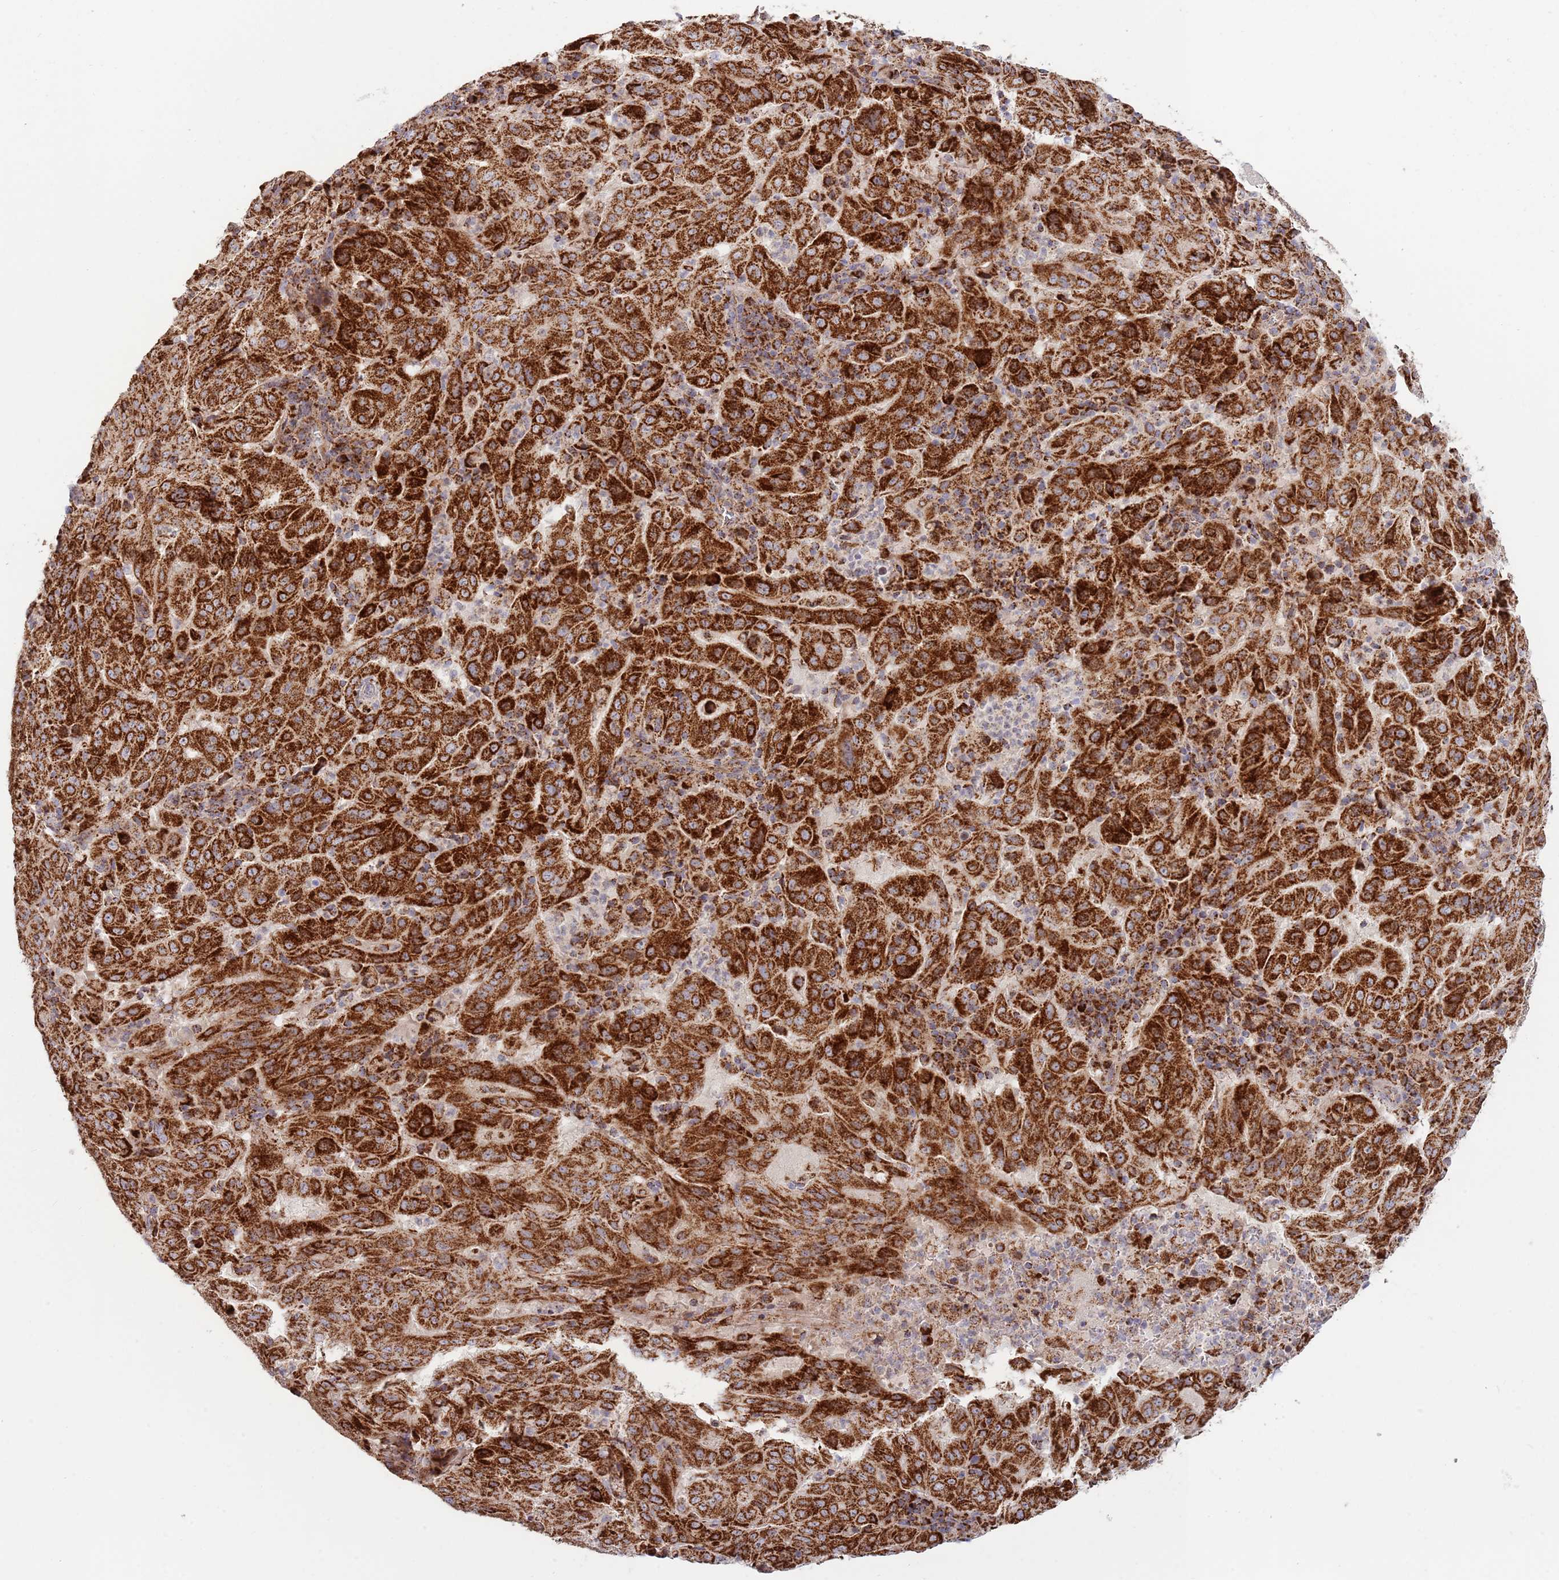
{"staining": {"intensity": "strong", "quantity": ">75%", "location": "cytoplasmic/membranous"}, "tissue": "pancreatic cancer", "cell_type": "Tumor cells", "image_type": "cancer", "snomed": [{"axis": "morphology", "description": "Adenocarcinoma, NOS"}, {"axis": "topography", "description": "Pancreas"}], "caption": "The immunohistochemical stain highlights strong cytoplasmic/membranous expression in tumor cells of pancreatic adenocarcinoma tissue.", "gene": "ATP5PD", "patient": {"sex": "male", "age": 63}}